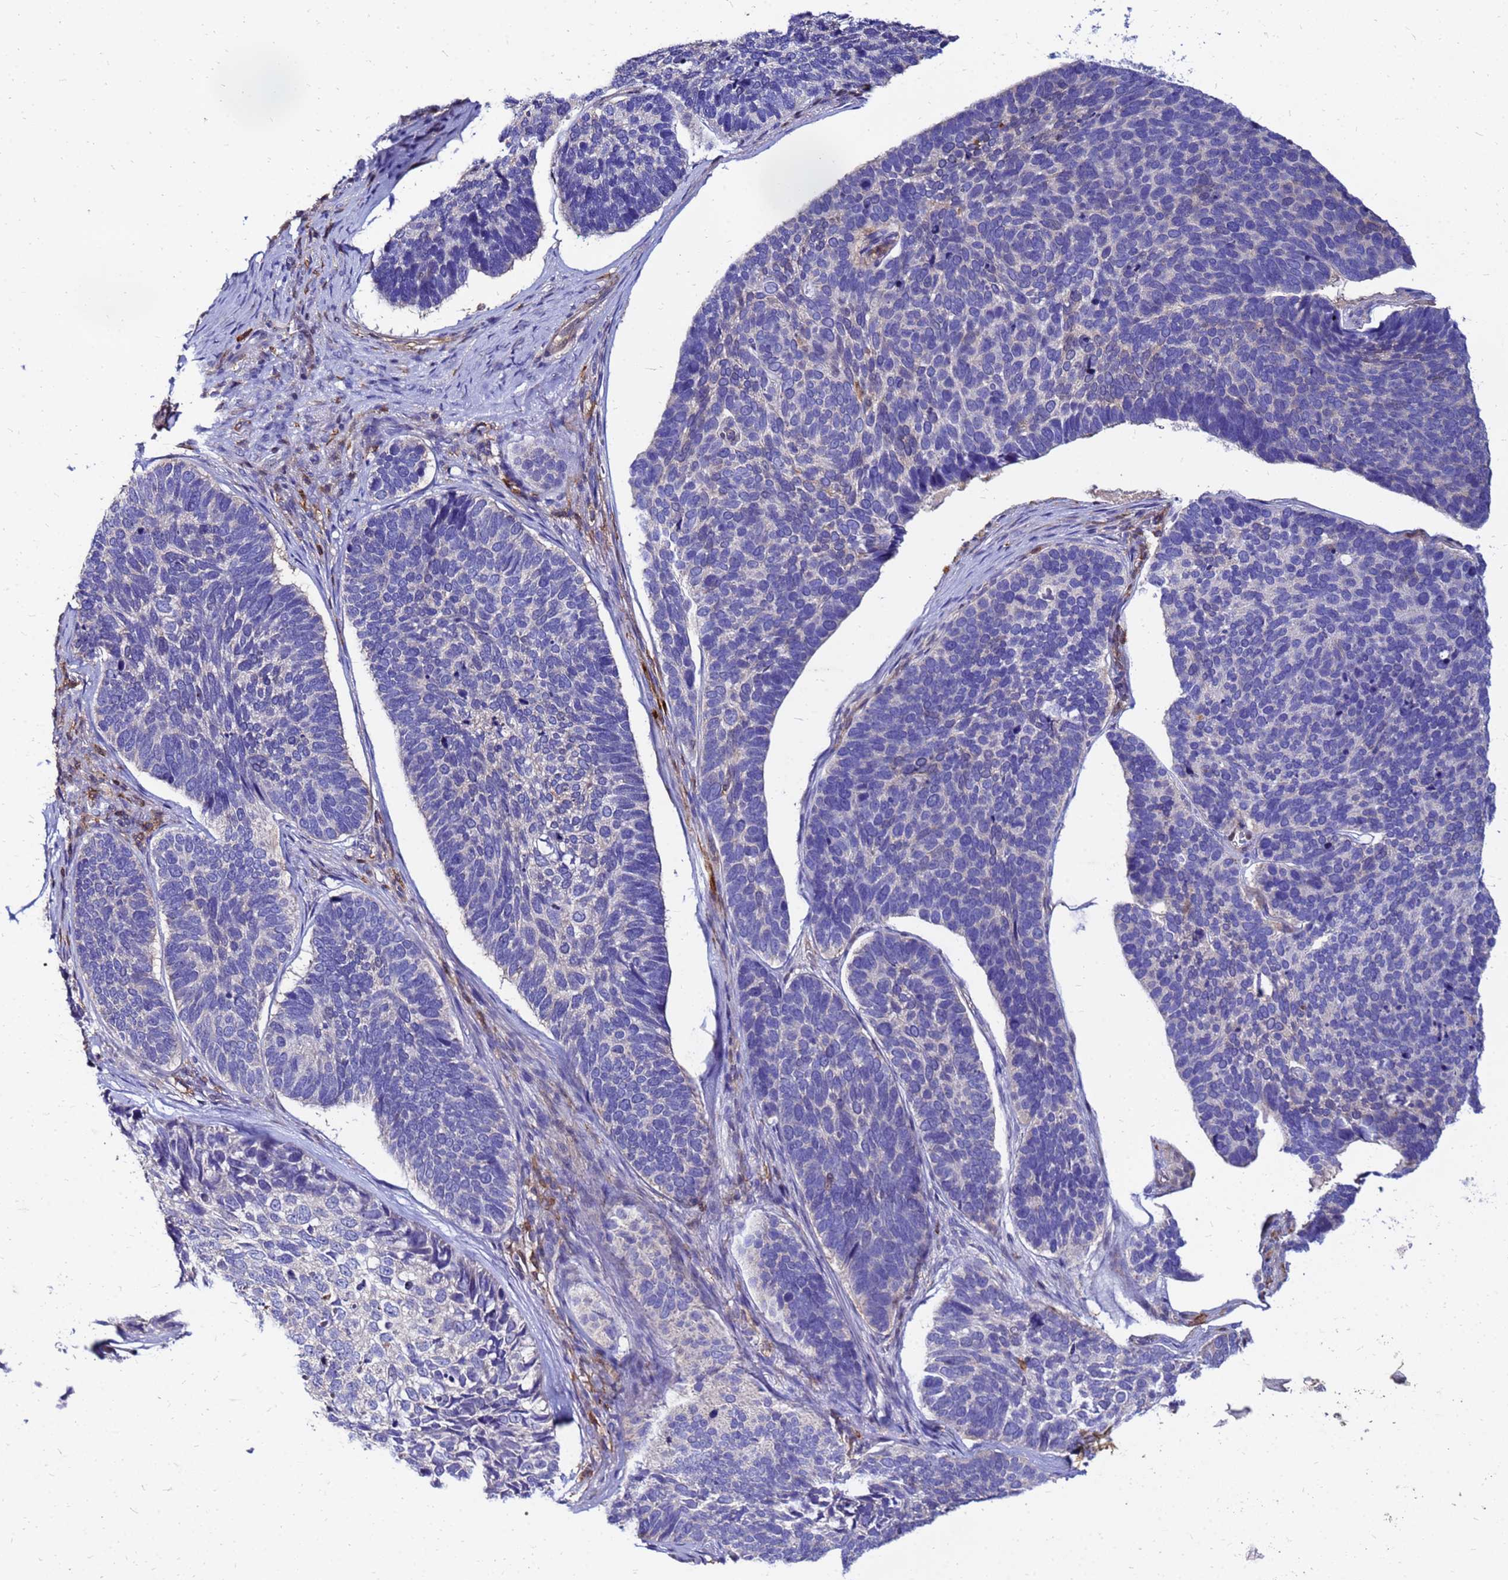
{"staining": {"intensity": "negative", "quantity": "none", "location": "none"}, "tissue": "skin cancer", "cell_type": "Tumor cells", "image_type": "cancer", "snomed": [{"axis": "morphology", "description": "Basal cell carcinoma"}, {"axis": "topography", "description": "Skin"}], "caption": "Skin basal cell carcinoma stained for a protein using immunohistochemistry (IHC) shows no expression tumor cells.", "gene": "DBNDD2", "patient": {"sex": "male", "age": 62}}